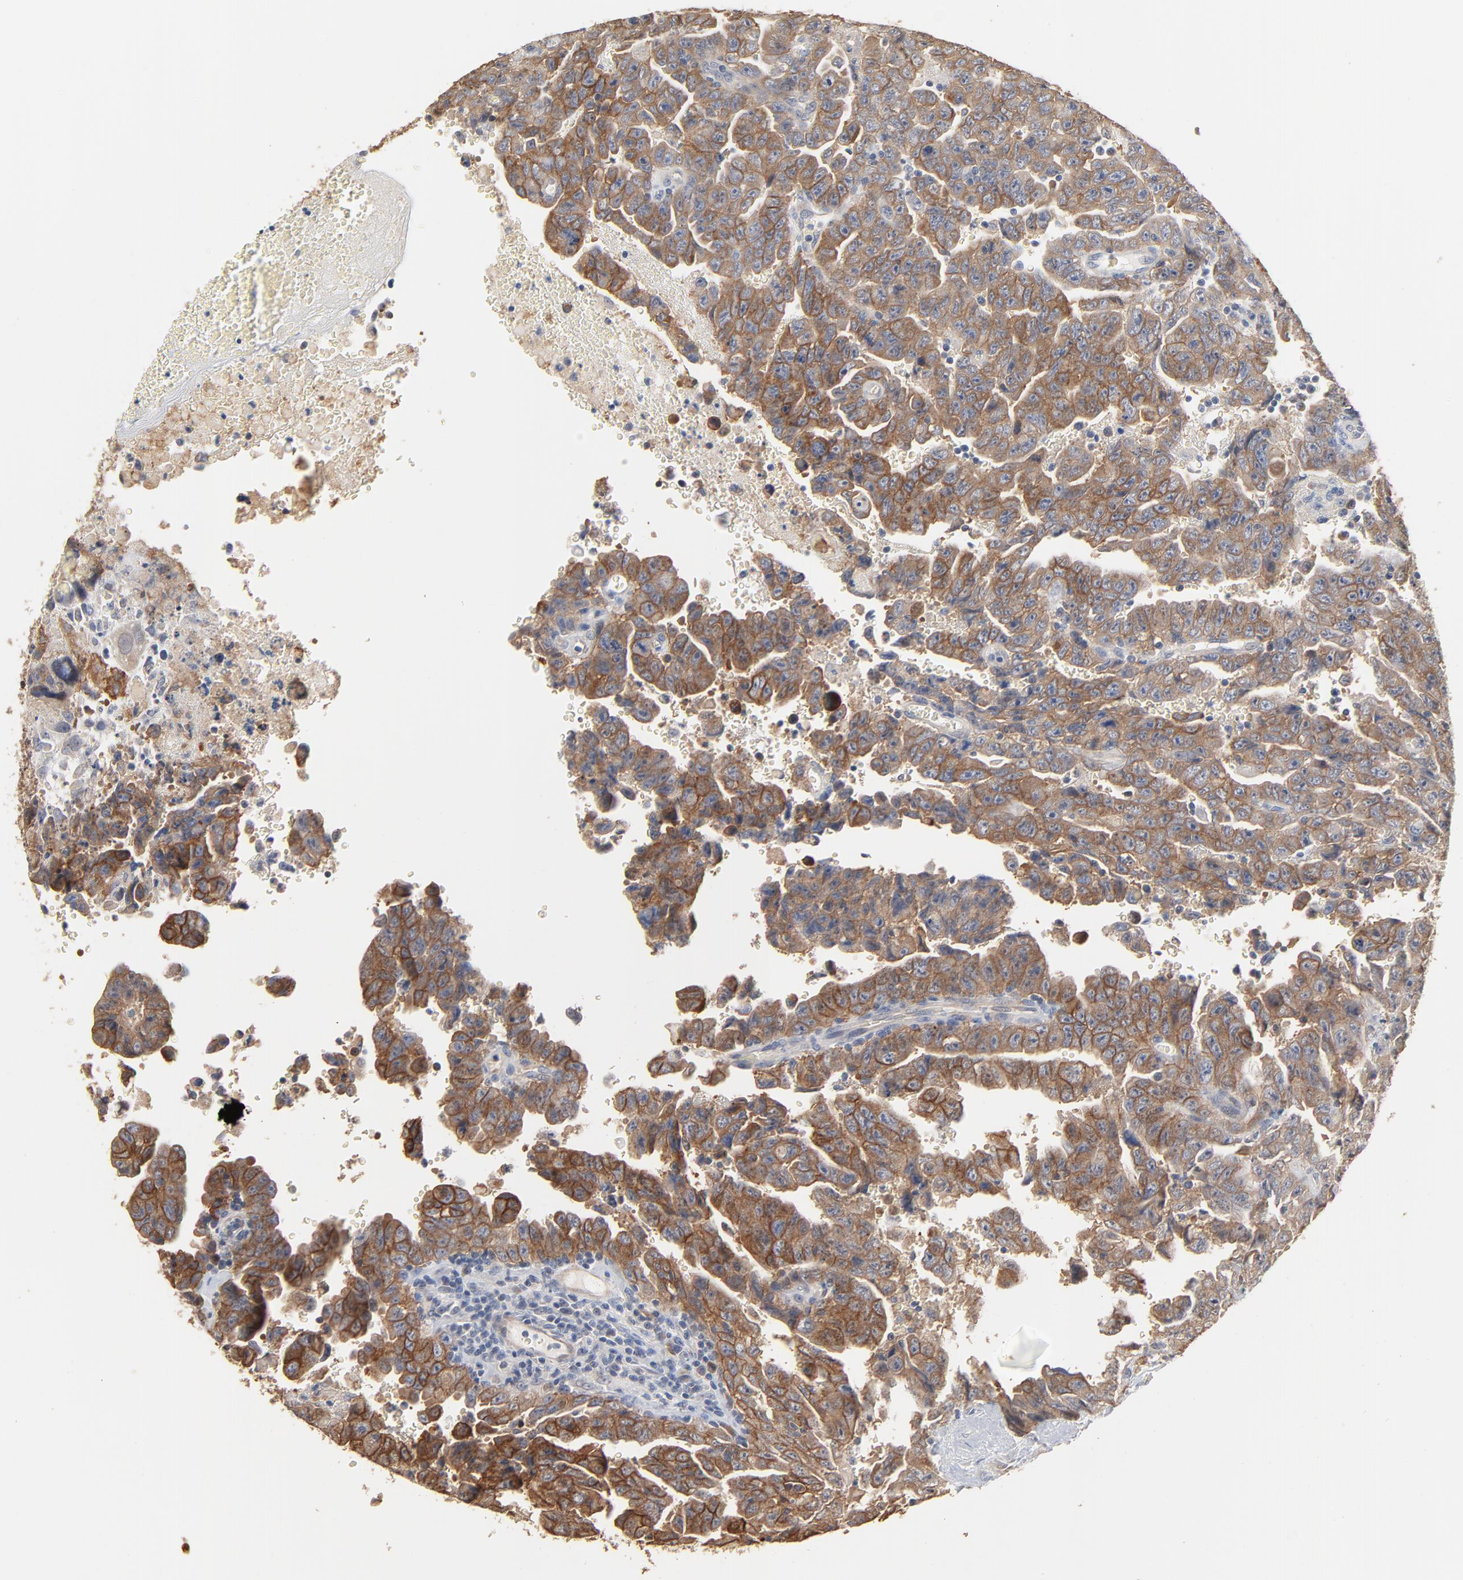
{"staining": {"intensity": "moderate", "quantity": ">75%", "location": "cytoplasmic/membranous"}, "tissue": "testis cancer", "cell_type": "Tumor cells", "image_type": "cancer", "snomed": [{"axis": "morphology", "description": "Carcinoma, Embryonal, NOS"}, {"axis": "topography", "description": "Testis"}], "caption": "An immunohistochemistry (IHC) photomicrograph of tumor tissue is shown. Protein staining in brown shows moderate cytoplasmic/membranous positivity in embryonal carcinoma (testis) within tumor cells. (DAB (3,3'-diaminobenzidine) IHC, brown staining for protein, blue staining for nuclei).", "gene": "EPCAM", "patient": {"sex": "male", "age": 28}}